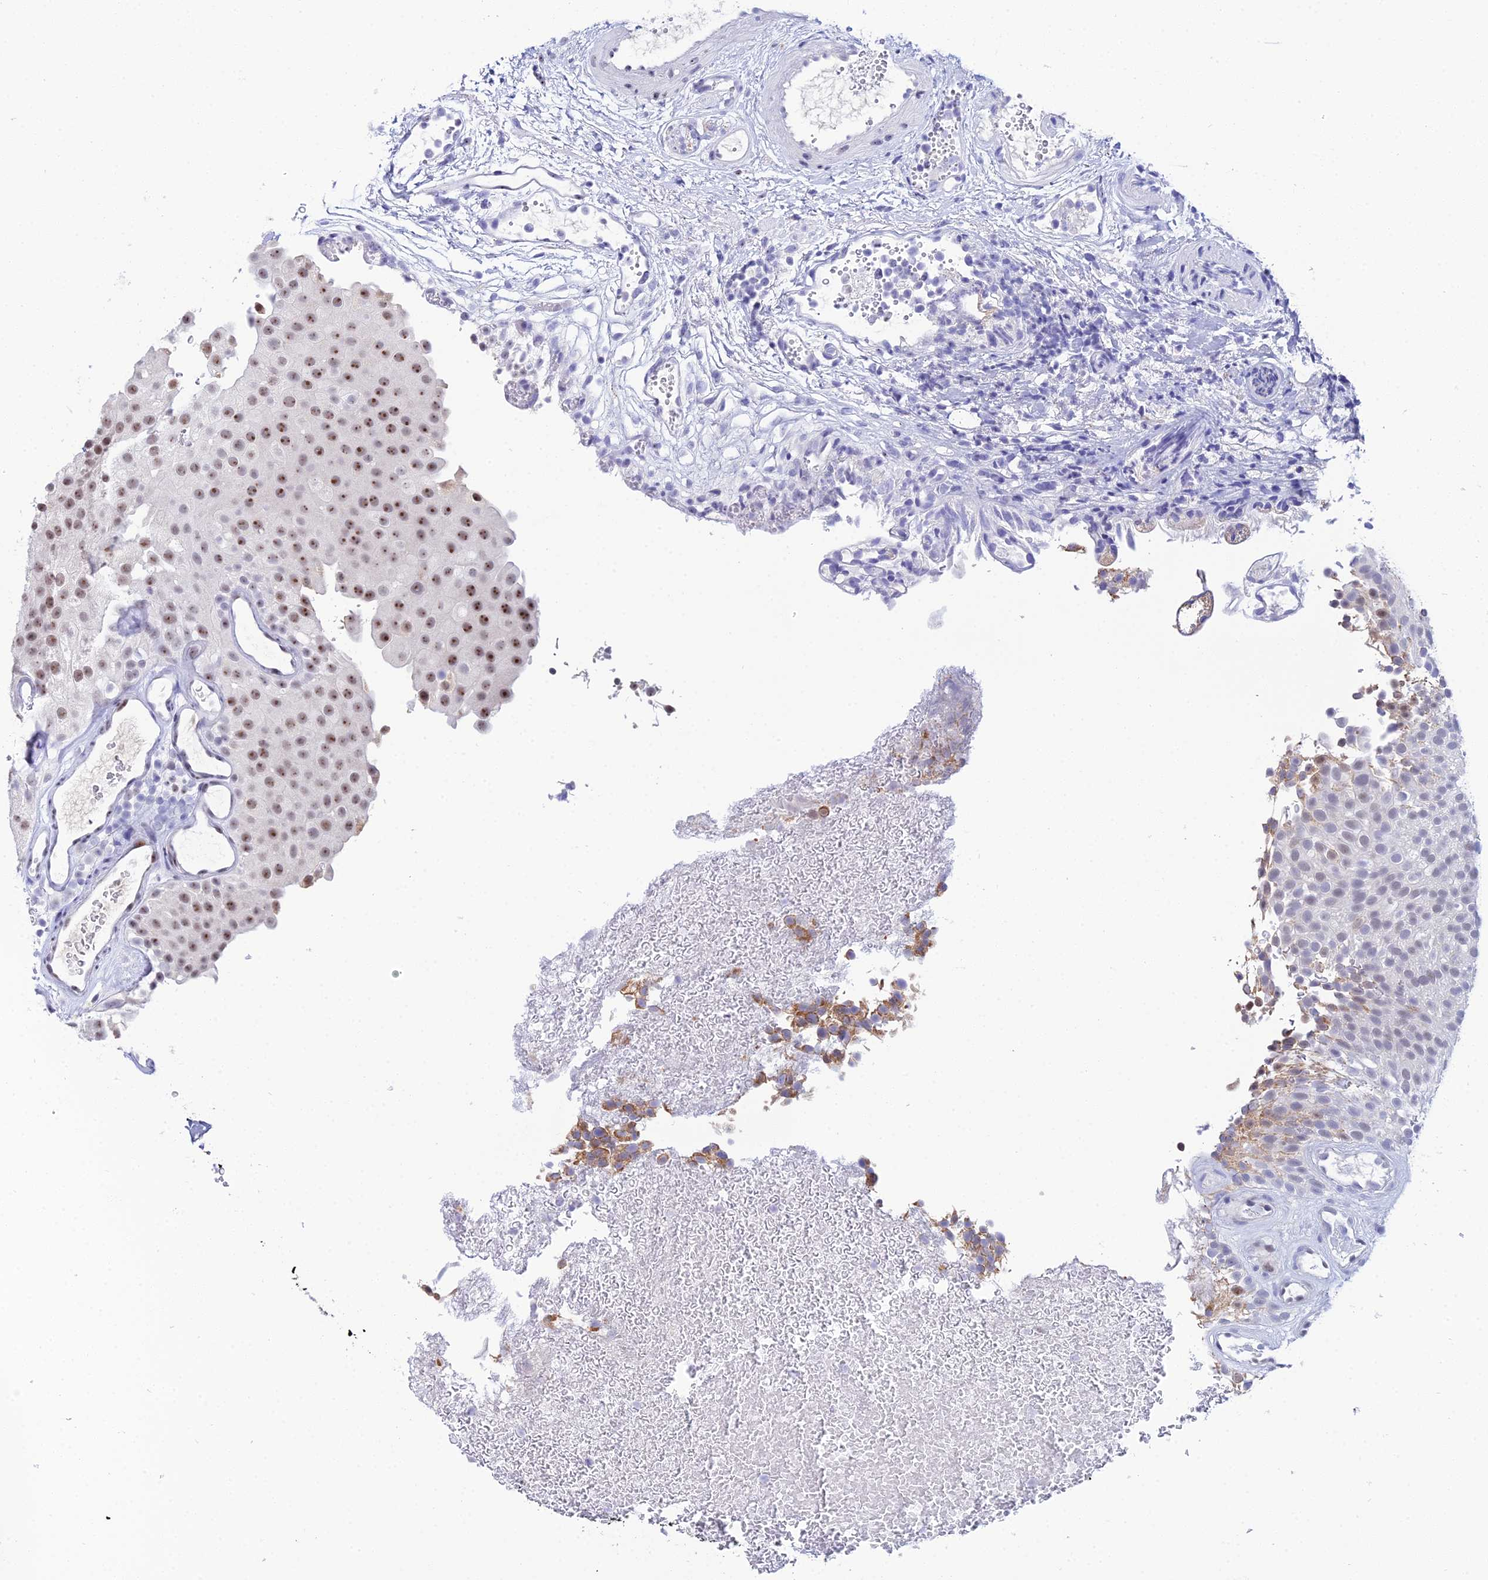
{"staining": {"intensity": "moderate", "quantity": "25%-75%", "location": "nuclear"}, "tissue": "urothelial cancer", "cell_type": "Tumor cells", "image_type": "cancer", "snomed": [{"axis": "morphology", "description": "Urothelial carcinoma, Low grade"}, {"axis": "topography", "description": "Urinary bladder"}], "caption": "Immunohistochemical staining of urothelial carcinoma (low-grade) reveals moderate nuclear protein positivity in approximately 25%-75% of tumor cells.", "gene": "PLPP4", "patient": {"sex": "male", "age": 78}}